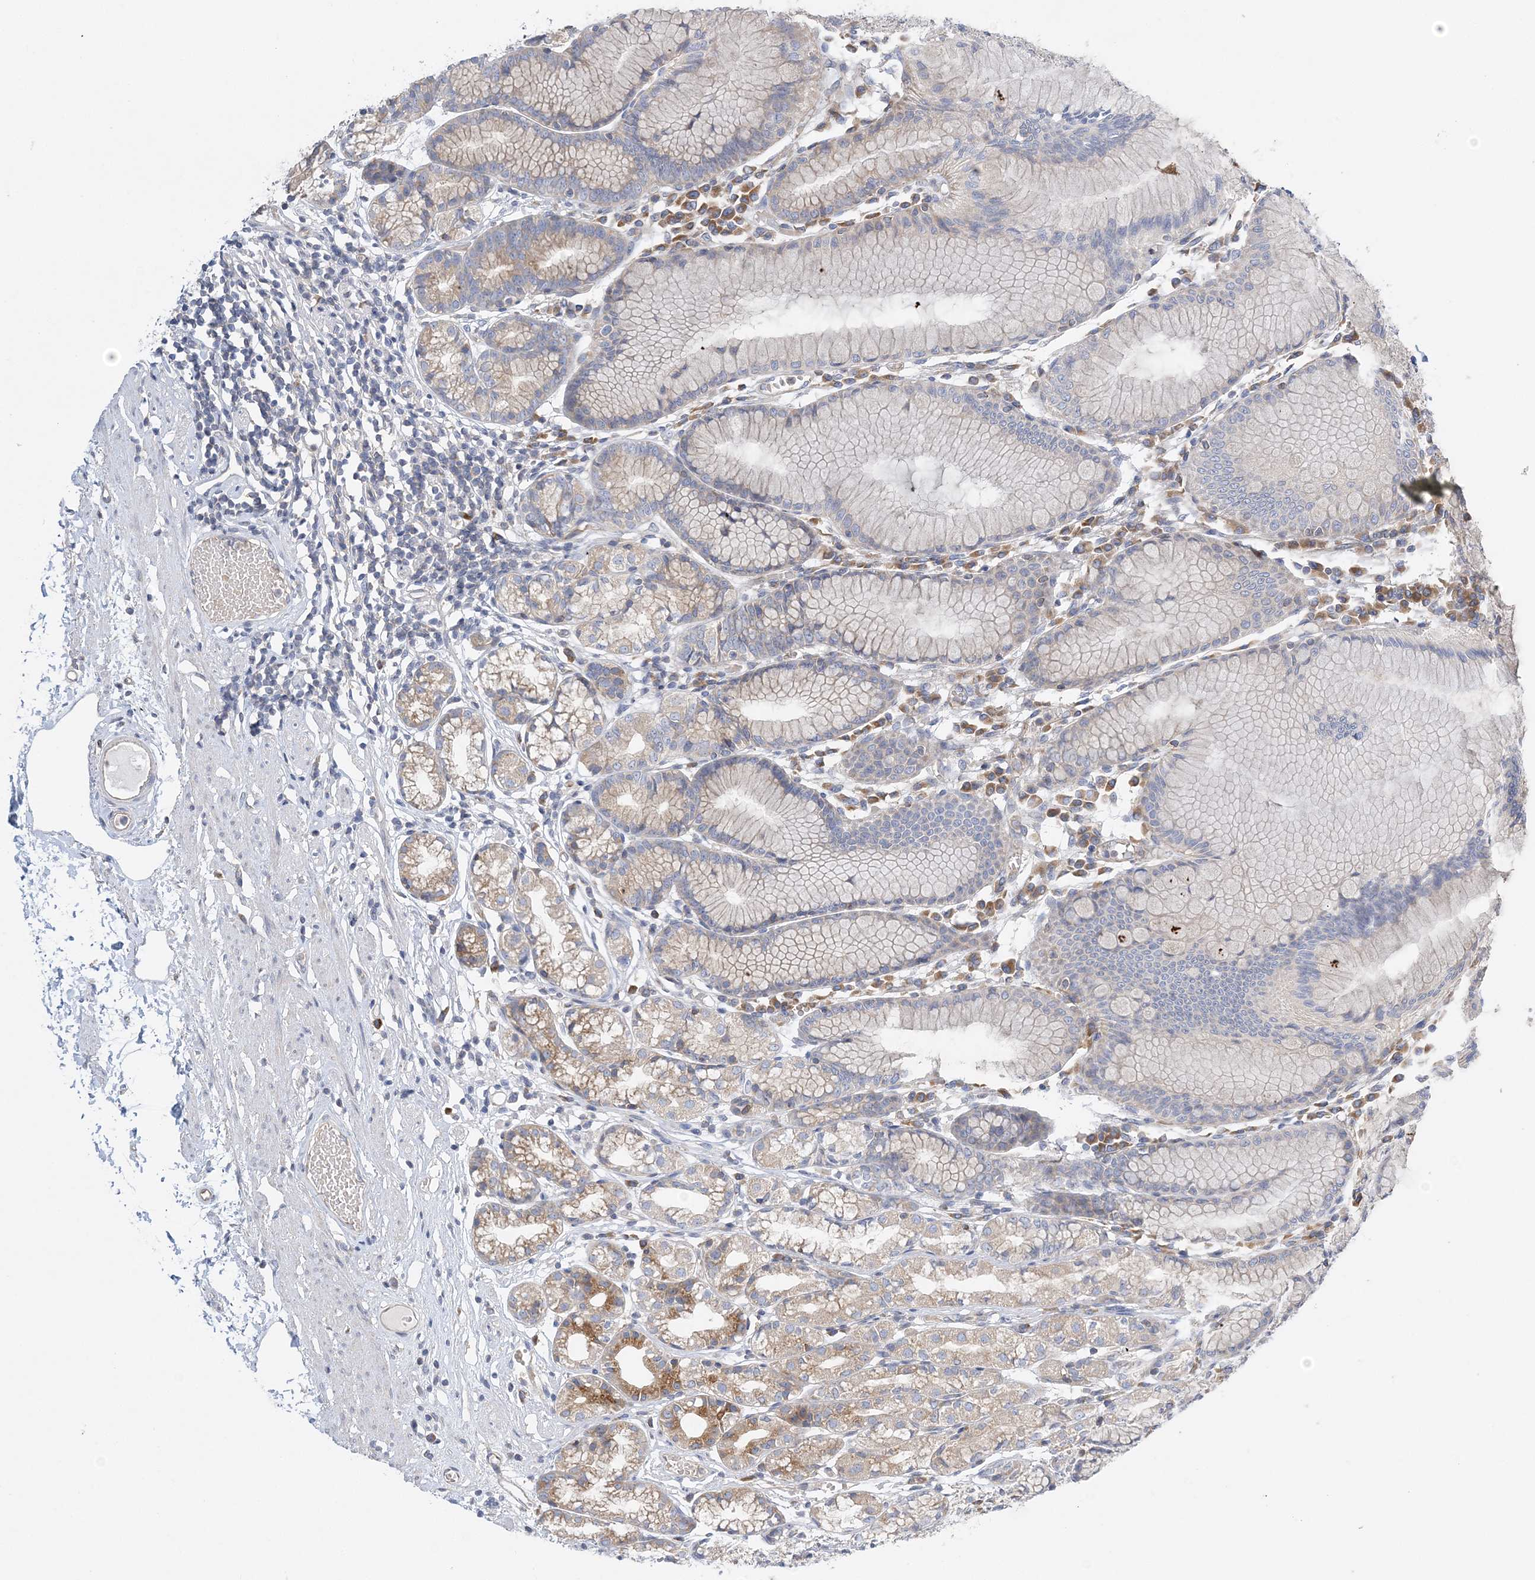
{"staining": {"intensity": "moderate", "quantity": "<25%", "location": "cytoplasmic/membranous"}, "tissue": "stomach", "cell_type": "Glandular cells", "image_type": "normal", "snomed": [{"axis": "morphology", "description": "Normal tissue, NOS"}, {"axis": "topography", "description": "Stomach"}], "caption": "This micrograph reveals IHC staining of benign stomach, with low moderate cytoplasmic/membranous staining in approximately <25% of glandular cells.", "gene": "FAM114A2", "patient": {"sex": "female", "age": 57}}